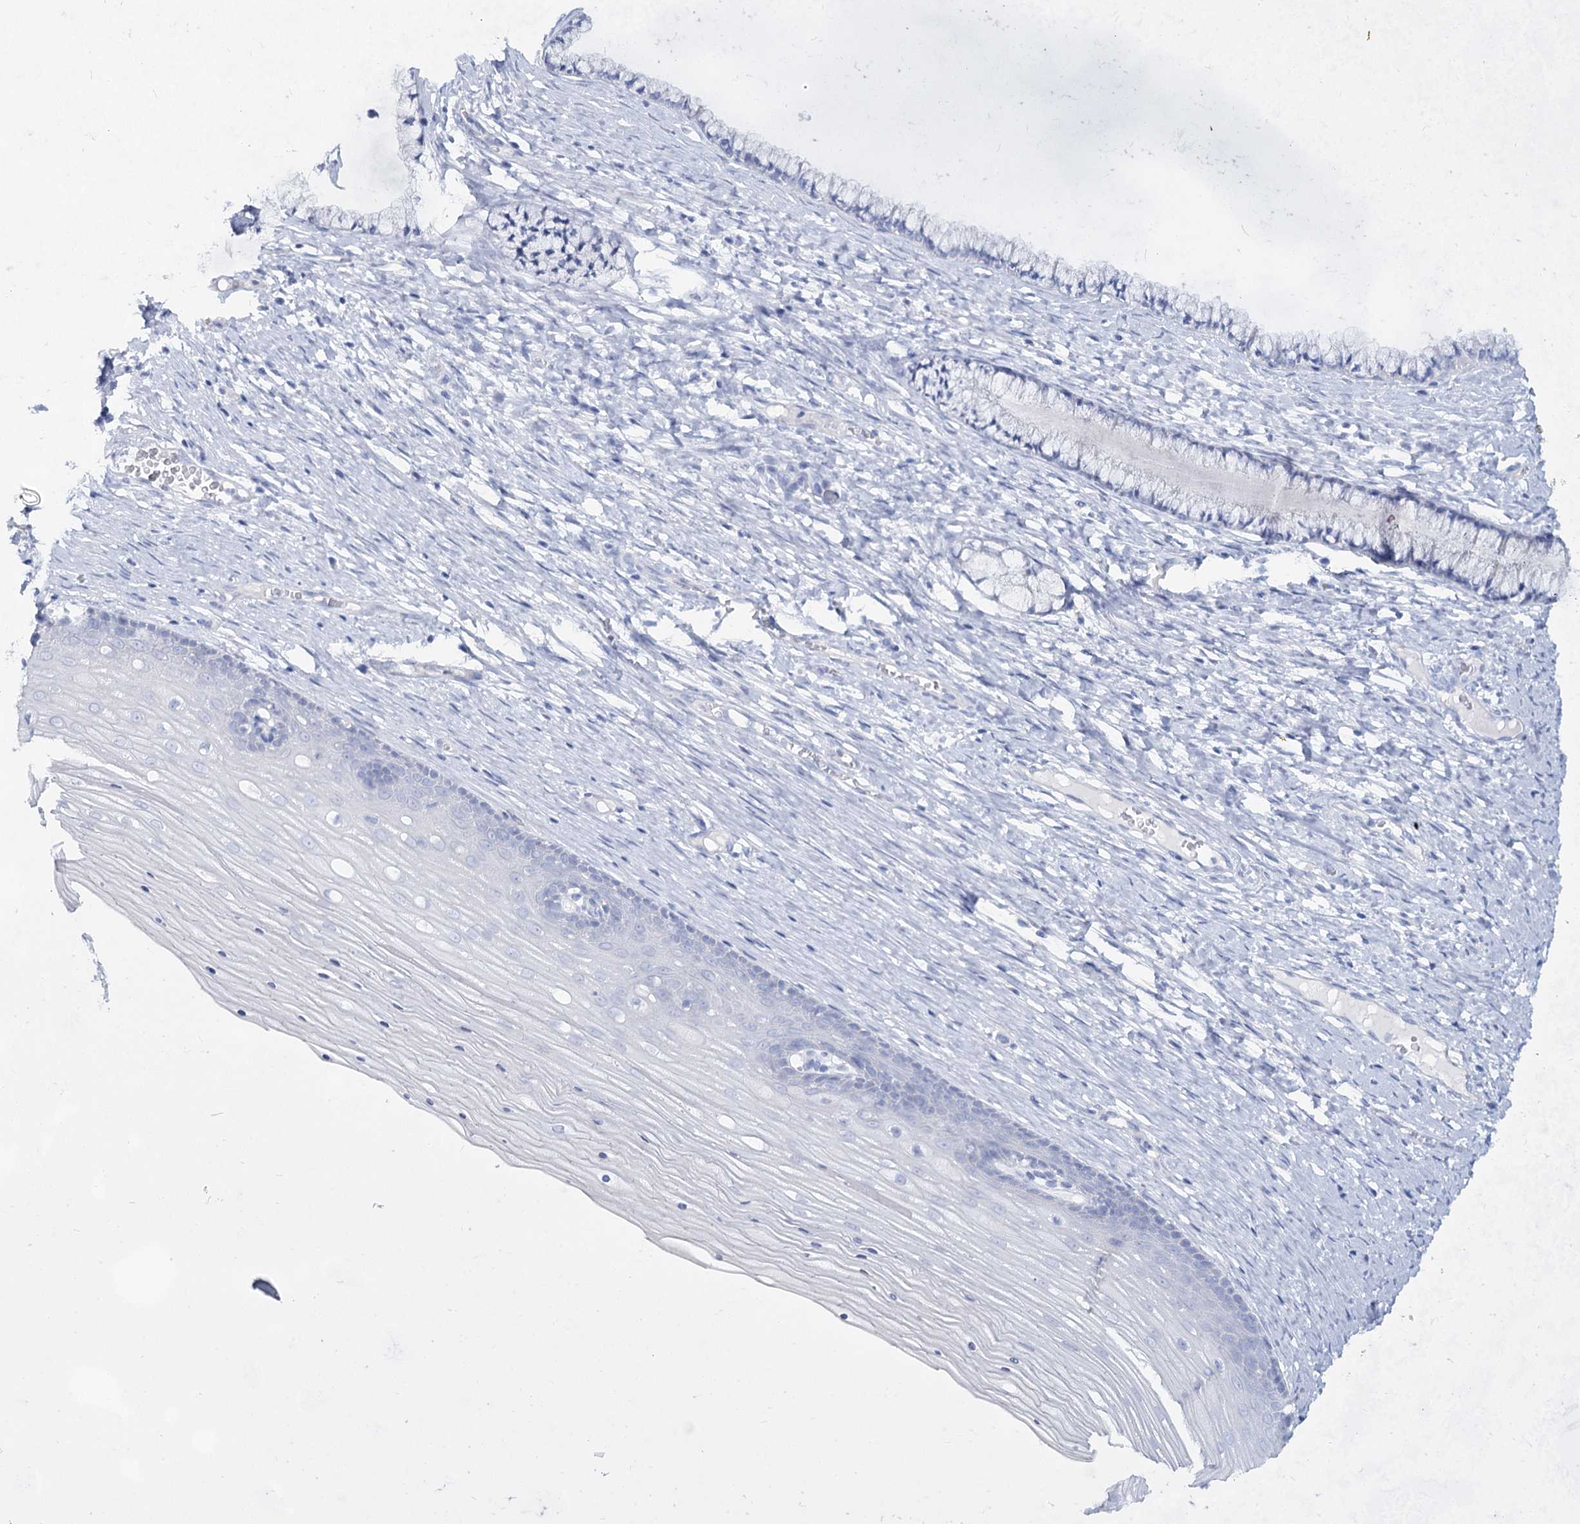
{"staining": {"intensity": "negative", "quantity": "none", "location": "none"}, "tissue": "cervix", "cell_type": "Glandular cells", "image_type": "normal", "snomed": [{"axis": "morphology", "description": "Normal tissue, NOS"}, {"axis": "topography", "description": "Cervix"}], "caption": "The micrograph reveals no staining of glandular cells in normal cervix. (Brightfield microscopy of DAB IHC at high magnification).", "gene": "SLC17A2", "patient": {"sex": "female", "age": 42}}